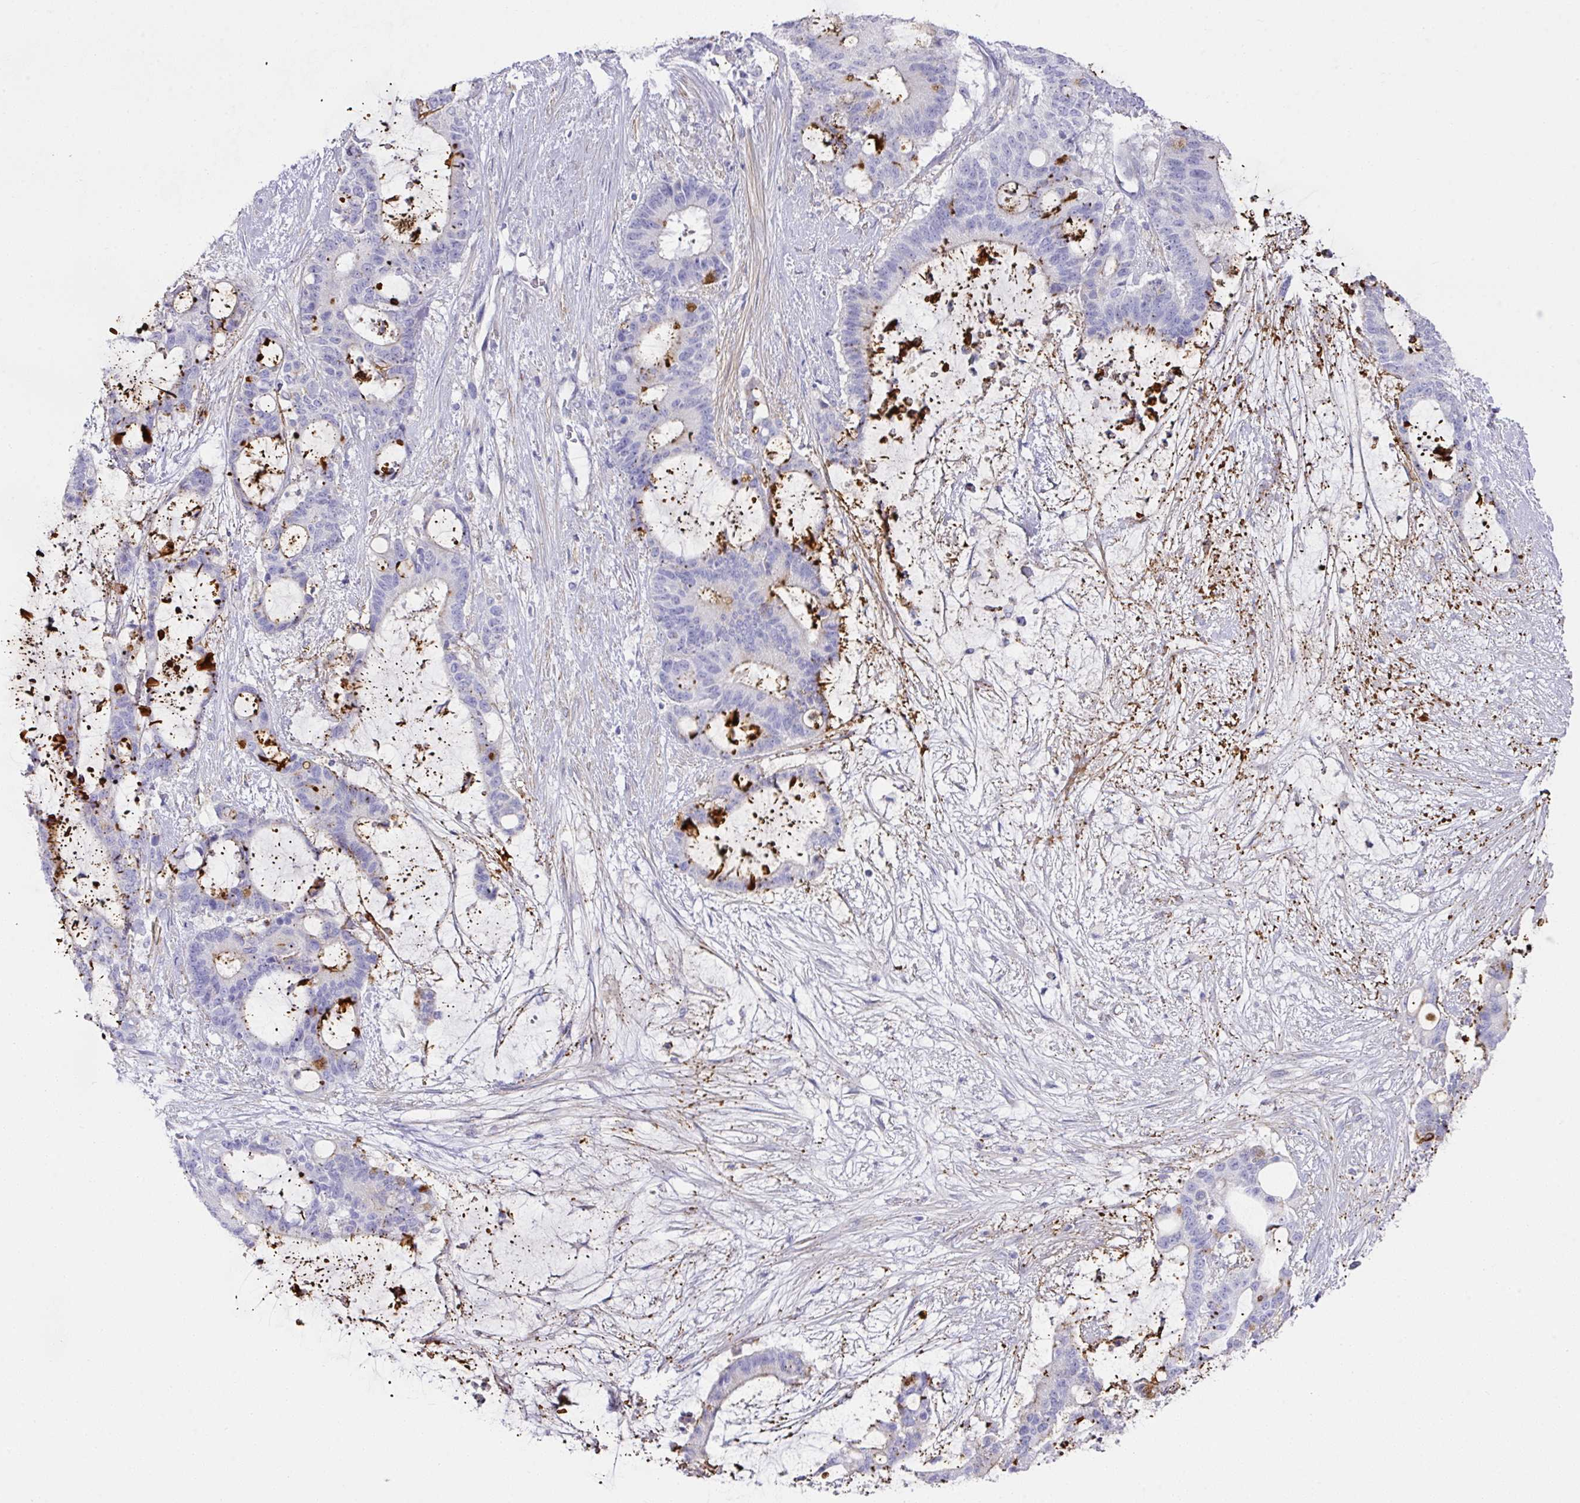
{"staining": {"intensity": "strong", "quantity": "<25%", "location": "cytoplasmic/membranous"}, "tissue": "liver cancer", "cell_type": "Tumor cells", "image_type": "cancer", "snomed": [{"axis": "morphology", "description": "Normal tissue, NOS"}, {"axis": "morphology", "description": "Cholangiocarcinoma"}, {"axis": "topography", "description": "Liver"}, {"axis": "topography", "description": "Peripheral nerve tissue"}], "caption": "Strong cytoplasmic/membranous protein positivity is identified in approximately <25% of tumor cells in liver cholangiocarcinoma.", "gene": "TARM1", "patient": {"sex": "female", "age": 73}}